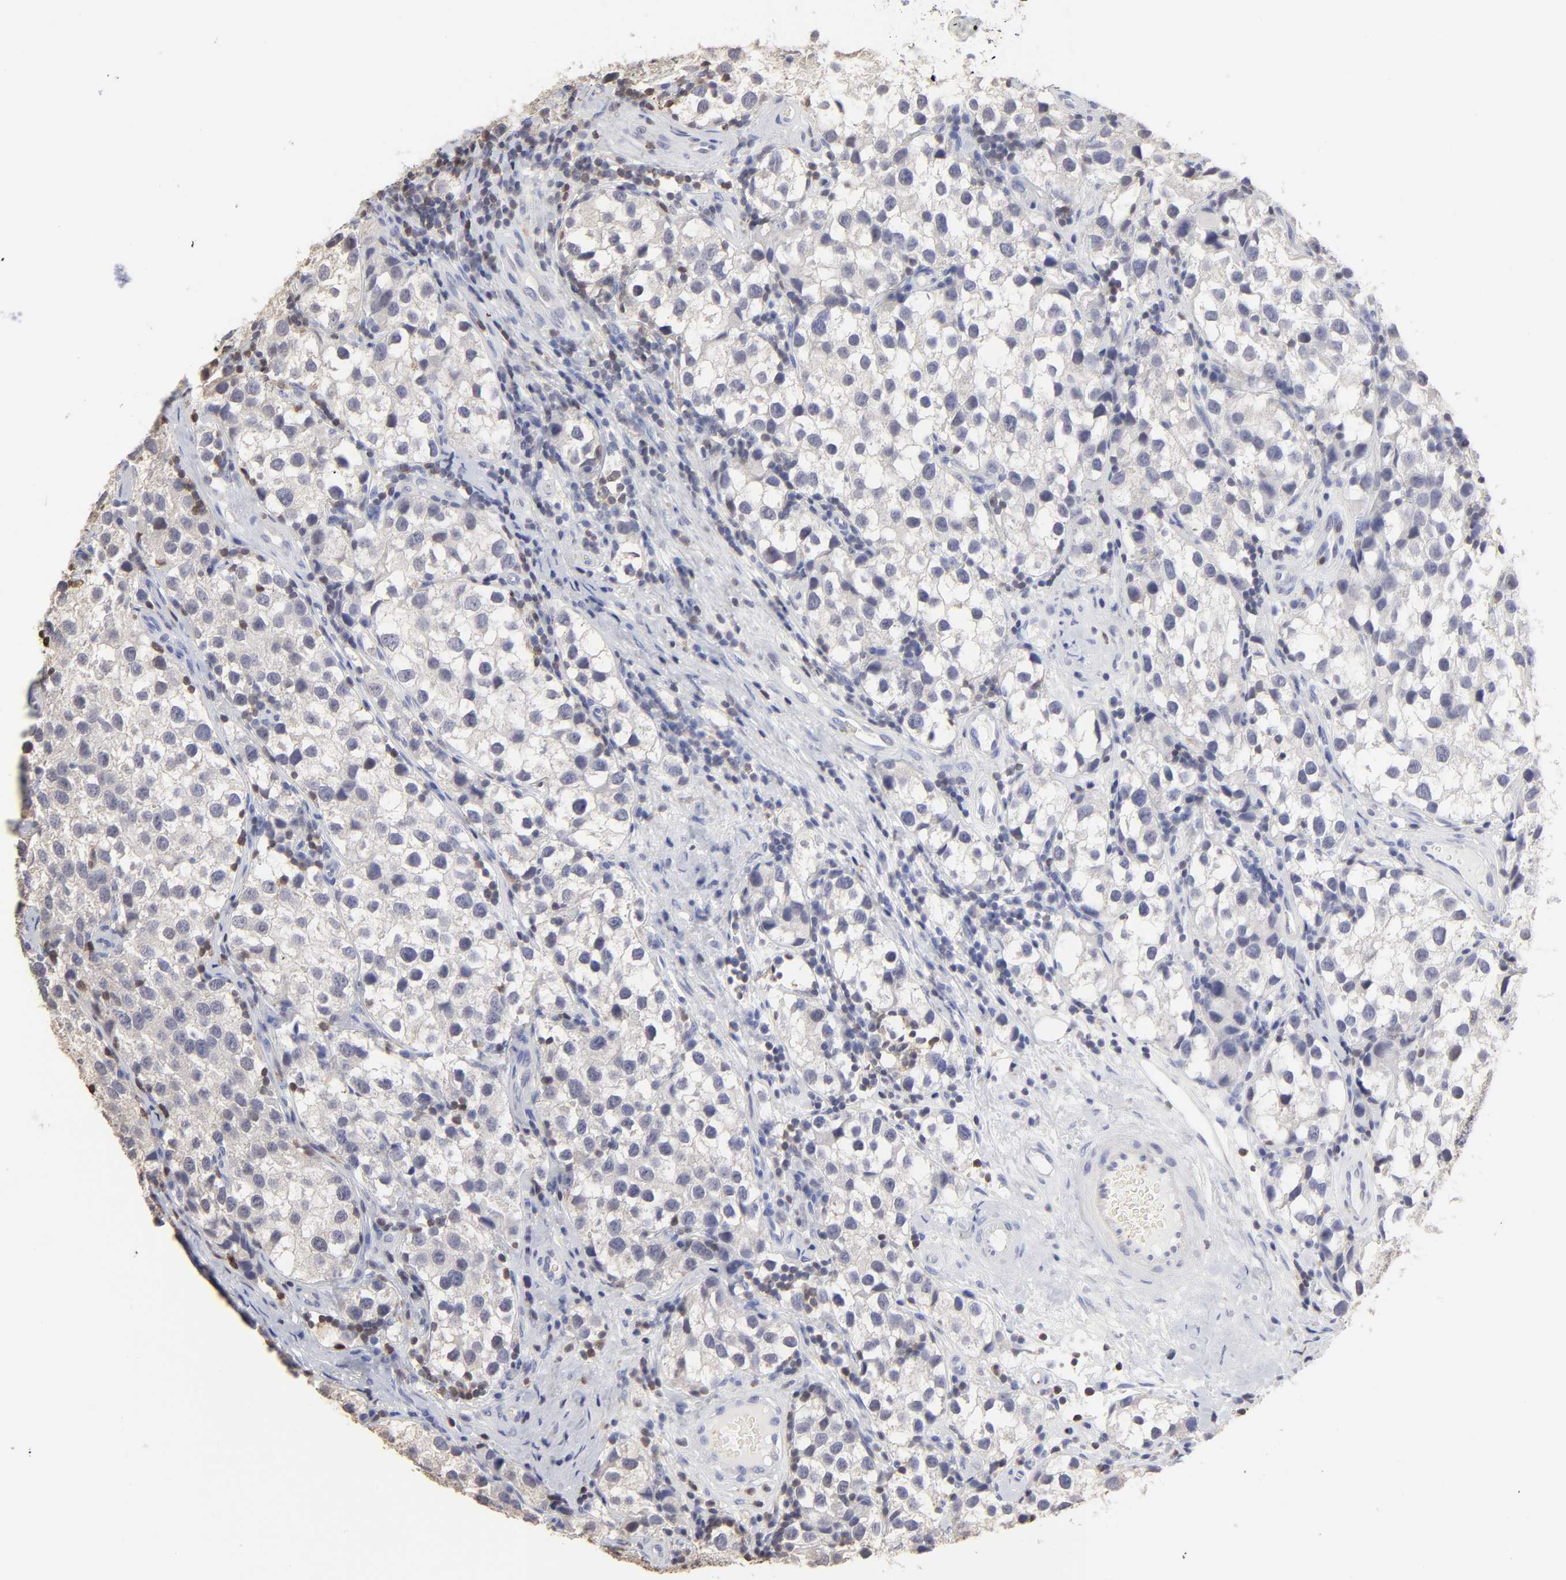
{"staining": {"intensity": "negative", "quantity": "none", "location": "none"}, "tissue": "testis cancer", "cell_type": "Tumor cells", "image_type": "cancer", "snomed": [{"axis": "morphology", "description": "Seminoma, NOS"}, {"axis": "topography", "description": "Testis"}], "caption": "Protein analysis of testis seminoma exhibits no significant expression in tumor cells. (Brightfield microscopy of DAB immunohistochemistry at high magnification).", "gene": "TBXT", "patient": {"sex": "male", "age": 39}}